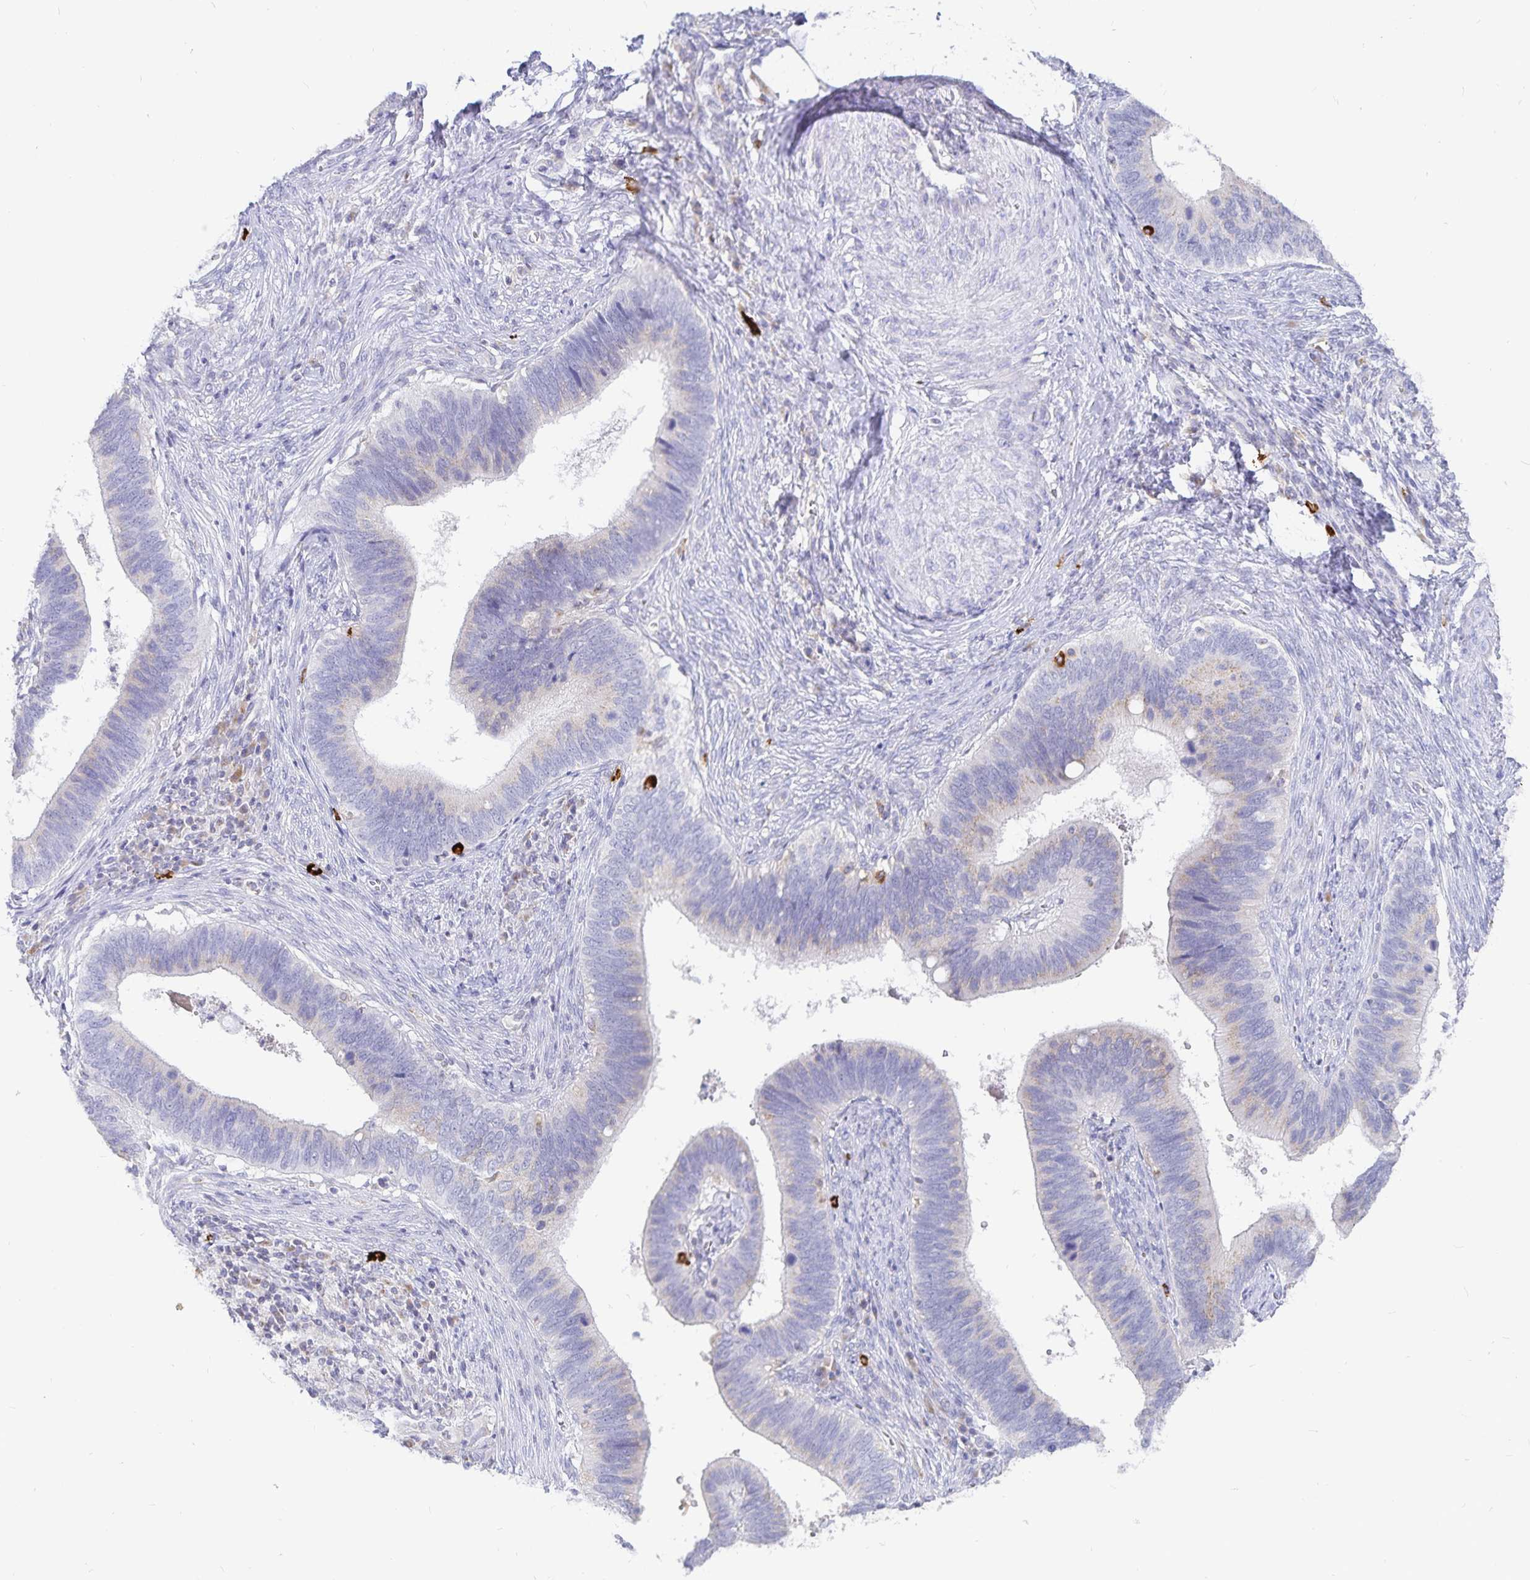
{"staining": {"intensity": "negative", "quantity": "none", "location": "none"}, "tissue": "cervical cancer", "cell_type": "Tumor cells", "image_type": "cancer", "snomed": [{"axis": "morphology", "description": "Adenocarcinoma, NOS"}, {"axis": "topography", "description": "Cervix"}], "caption": "Tumor cells show no significant positivity in cervical cancer (adenocarcinoma).", "gene": "PKHD1", "patient": {"sex": "female", "age": 42}}